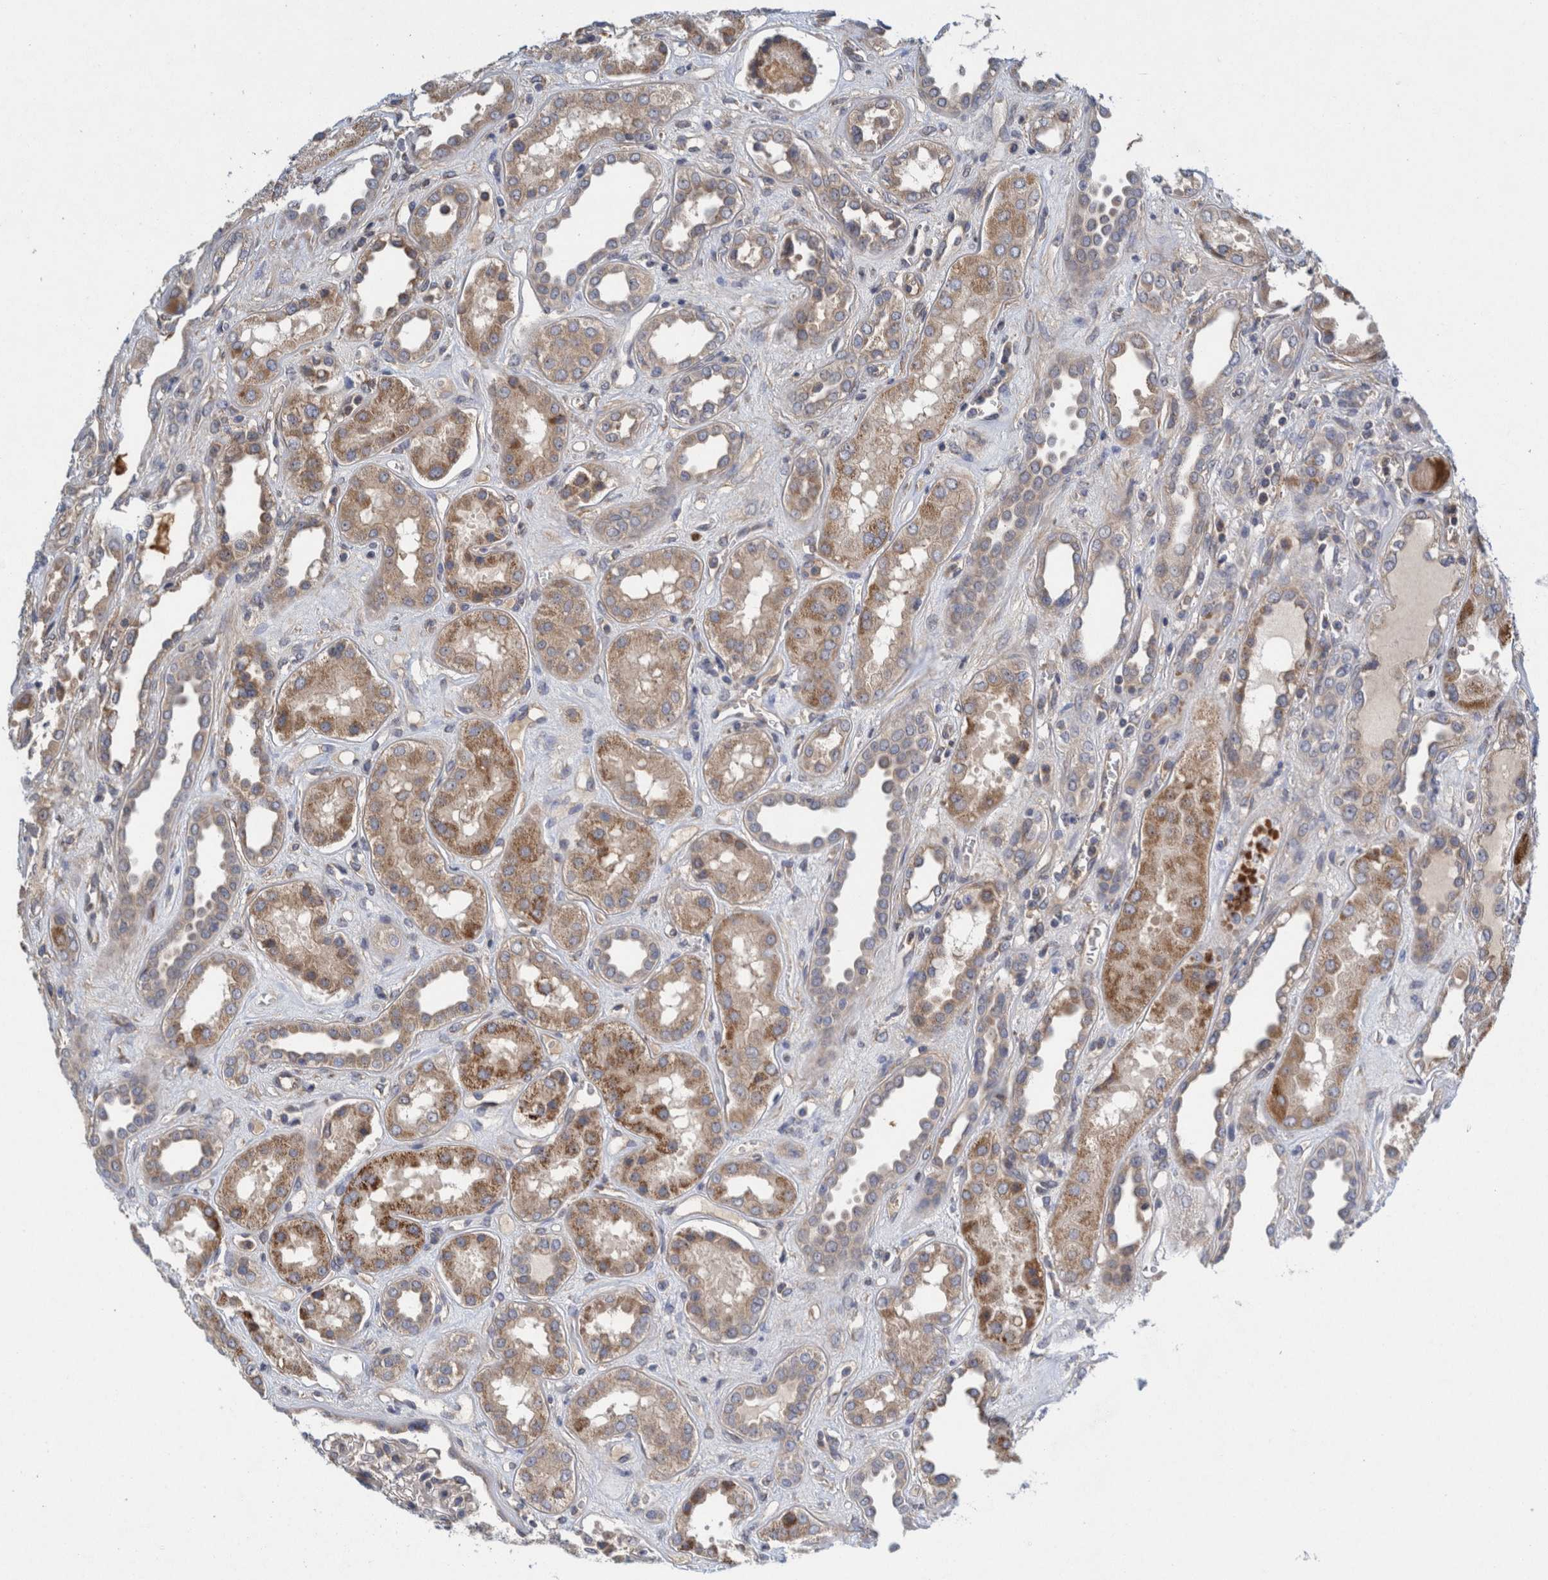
{"staining": {"intensity": "negative", "quantity": "none", "location": "none"}, "tissue": "kidney", "cell_type": "Cells in glomeruli", "image_type": "normal", "snomed": [{"axis": "morphology", "description": "Normal tissue, NOS"}, {"axis": "topography", "description": "Kidney"}], "caption": "The immunohistochemistry (IHC) histopathology image has no significant staining in cells in glomeruli of kidney. (Stains: DAB IHC with hematoxylin counter stain, Microscopy: brightfield microscopy at high magnification).", "gene": "ZNF324B", "patient": {"sex": "male", "age": 59}}